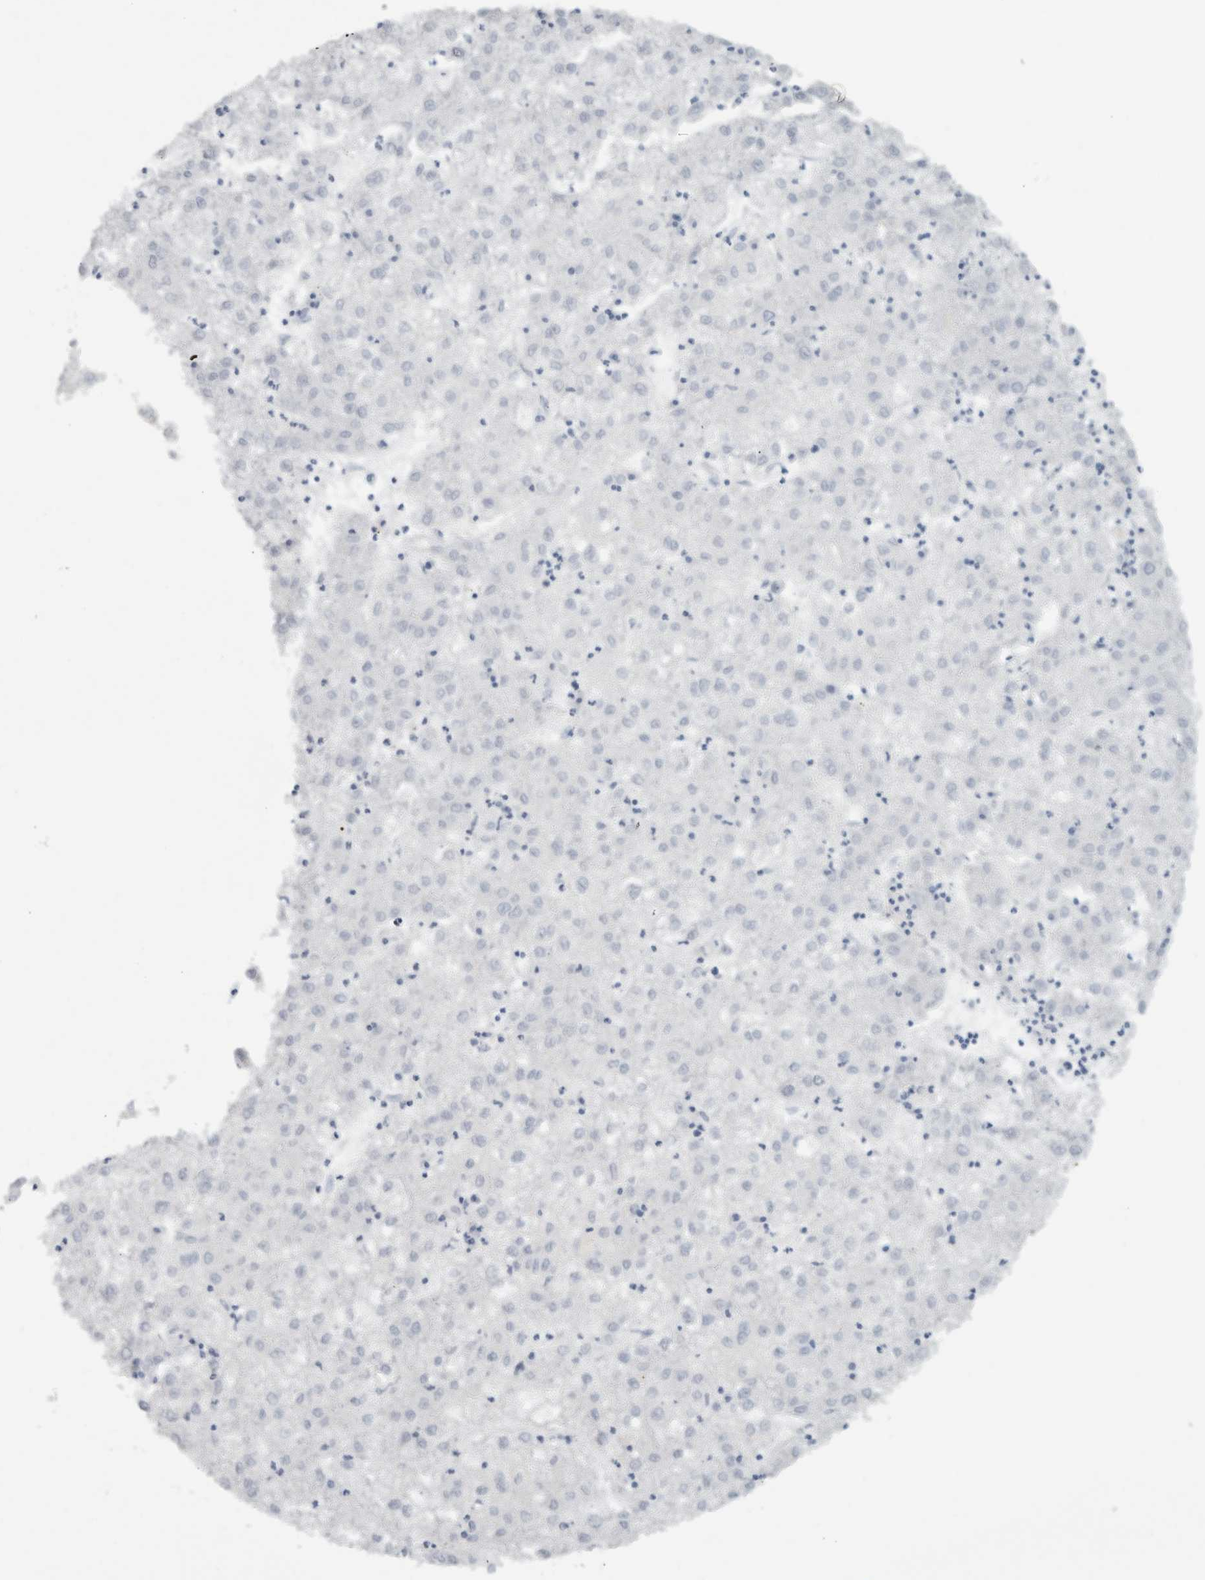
{"staining": {"intensity": "negative", "quantity": "none", "location": "none"}, "tissue": "liver cancer", "cell_type": "Tumor cells", "image_type": "cancer", "snomed": [{"axis": "morphology", "description": "Carcinoma, Hepatocellular, NOS"}, {"axis": "topography", "description": "Liver"}], "caption": "DAB (3,3'-diaminobenzidine) immunohistochemical staining of human liver cancer (hepatocellular carcinoma) exhibits no significant expression in tumor cells.", "gene": "FMR1NB", "patient": {"sex": "male", "age": 72}}